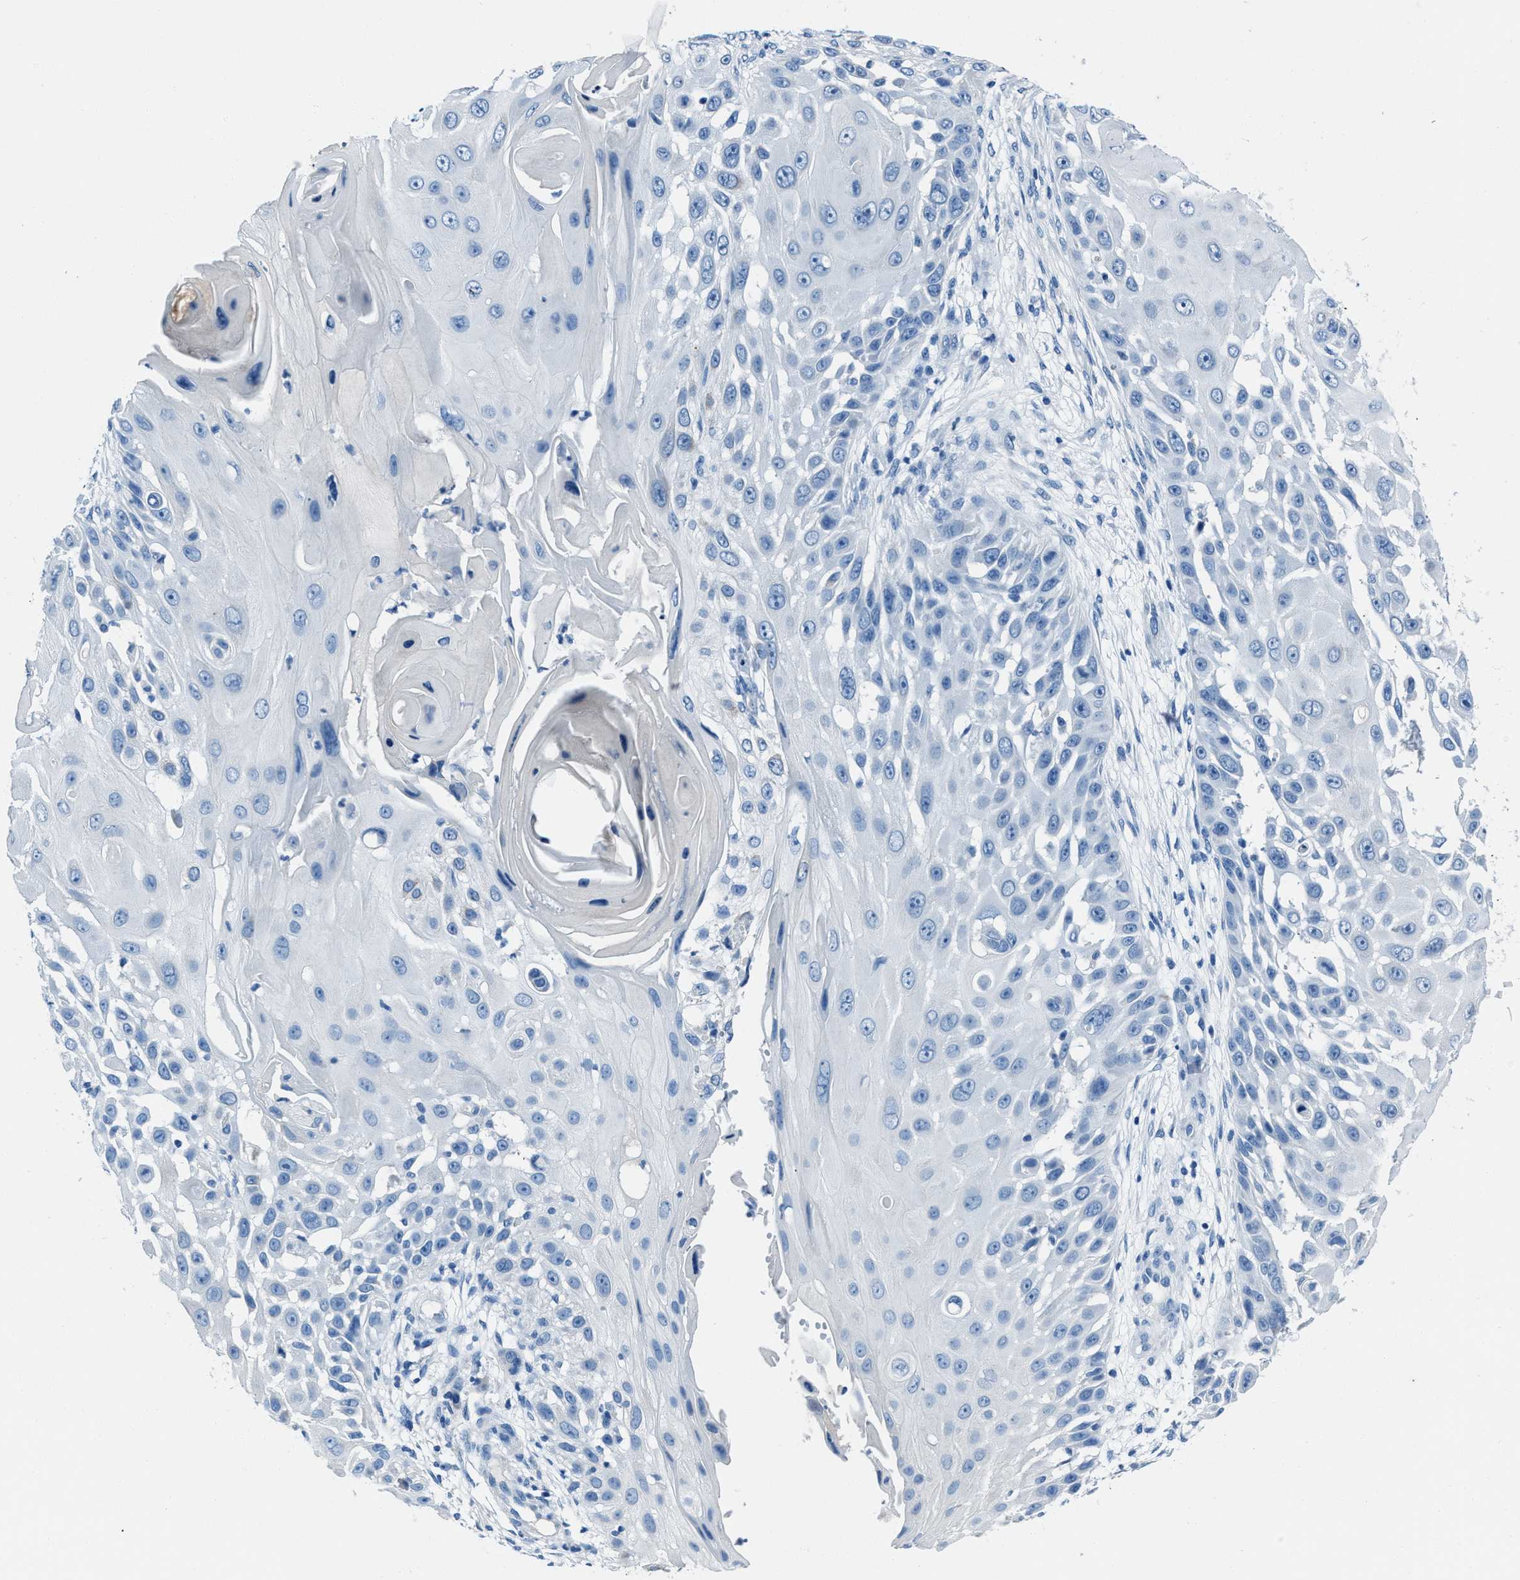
{"staining": {"intensity": "negative", "quantity": "none", "location": "none"}, "tissue": "skin cancer", "cell_type": "Tumor cells", "image_type": "cancer", "snomed": [{"axis": "morphology", "description": "Squamous cell carcinoma, NOS"}, {"axis": "topography", "description": "Skin"}], "caption": "Skin squamous cell carcinoma was stained to show a protein in brown. There is no significant expression in tumor cells.", "gene": "AMACR", "patient": {"sex": "female", "age": 44}}